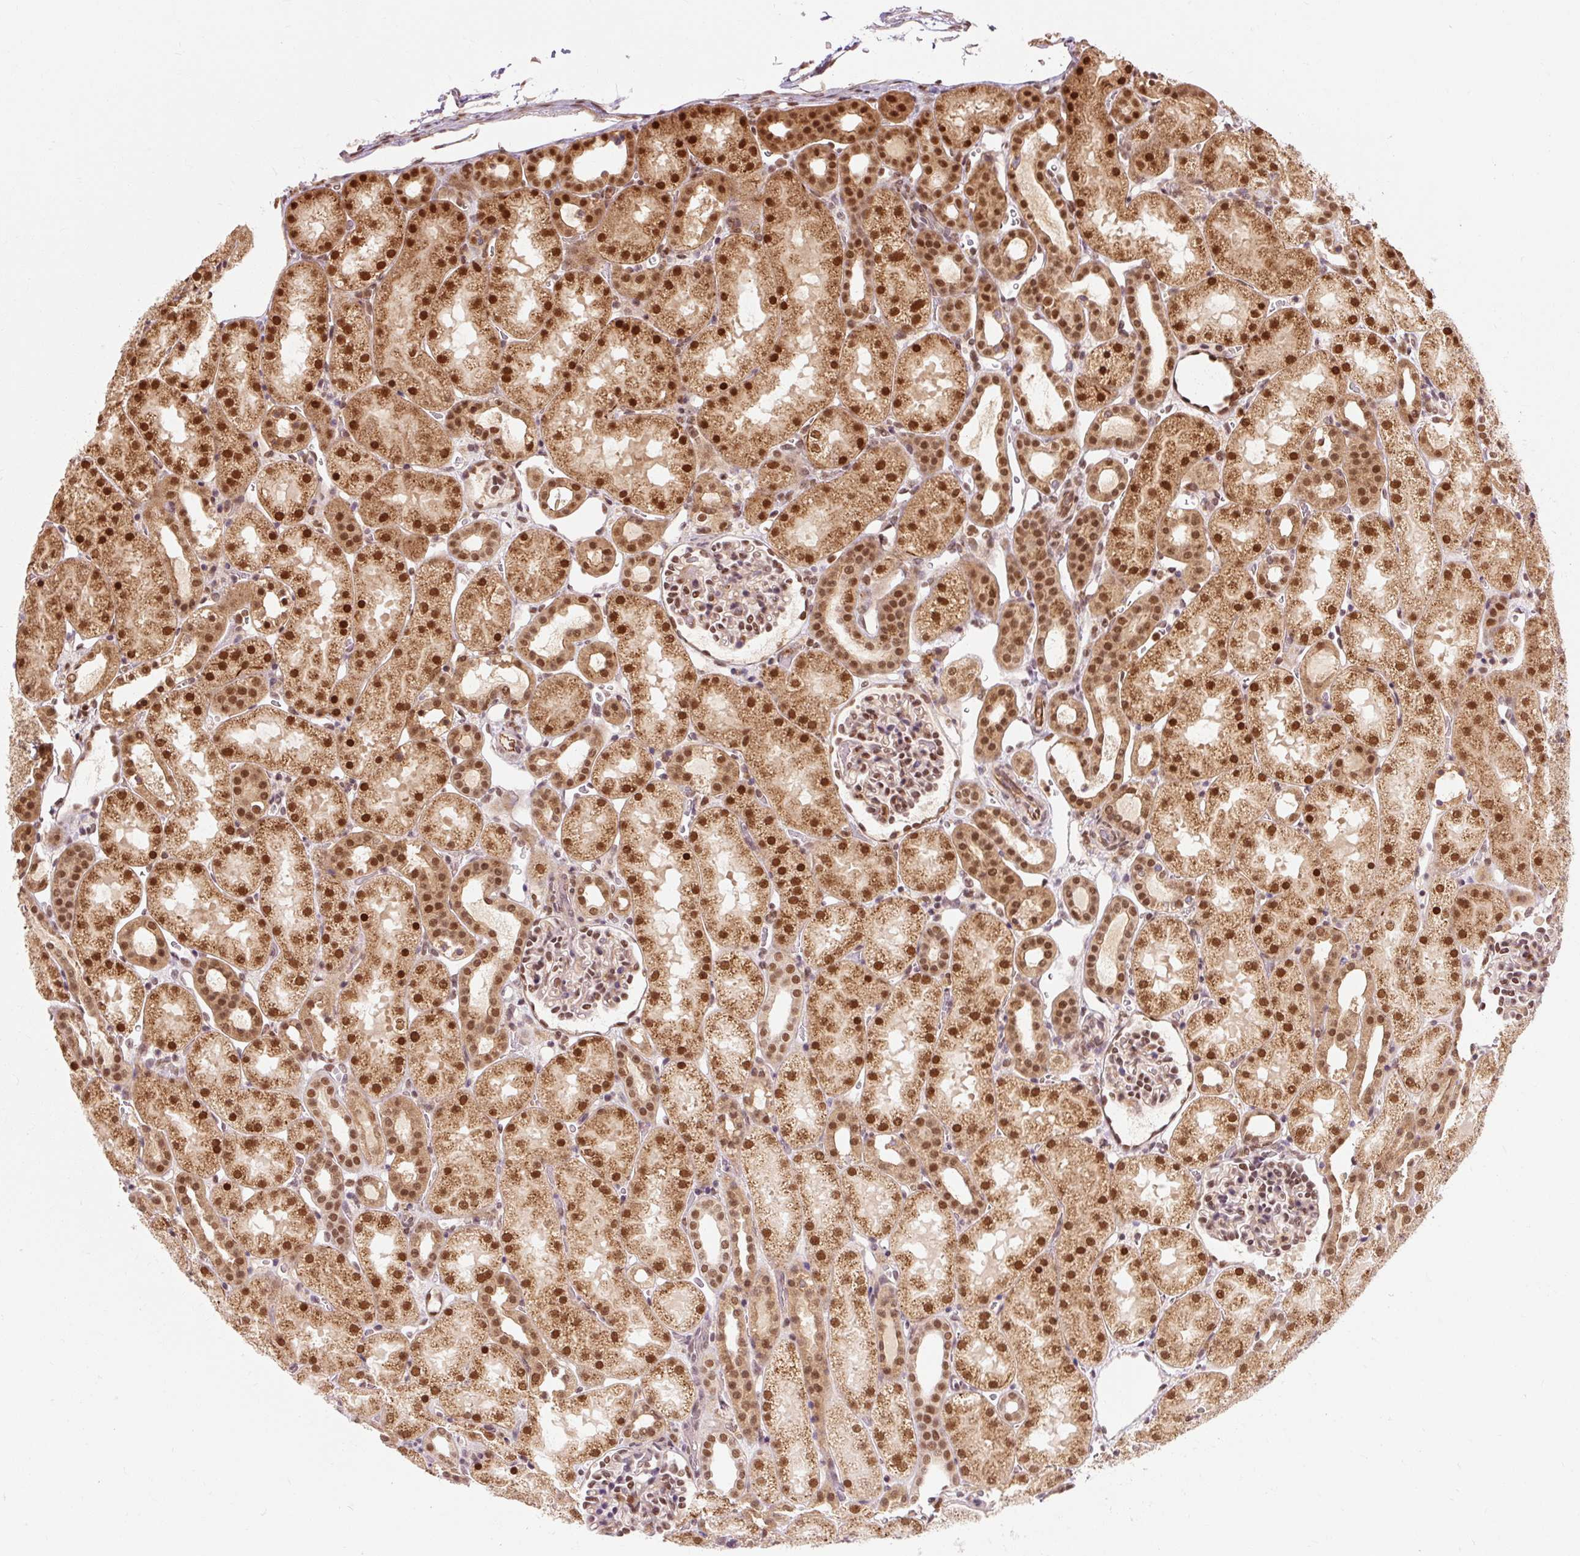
{"staining": {"intensity": "moderate", "quantity": ">75%", "location": "nuclear"}, "tissue": "kidney", "cell_type": "Cells in glomeruli", "image_type": "normal", "snomed": [{"axis": "morphology", "description": "Normal tissue, NOS"}, {"axis": "topography", "description": "Kidney"}], "caption": "Protein staining of unremarkable kidney reveals moderate nuclear positivity in approximately >75% of cells in glomeruli.", "gene": "CSTF1", "patient": {"sex": "male", "age": 2}}